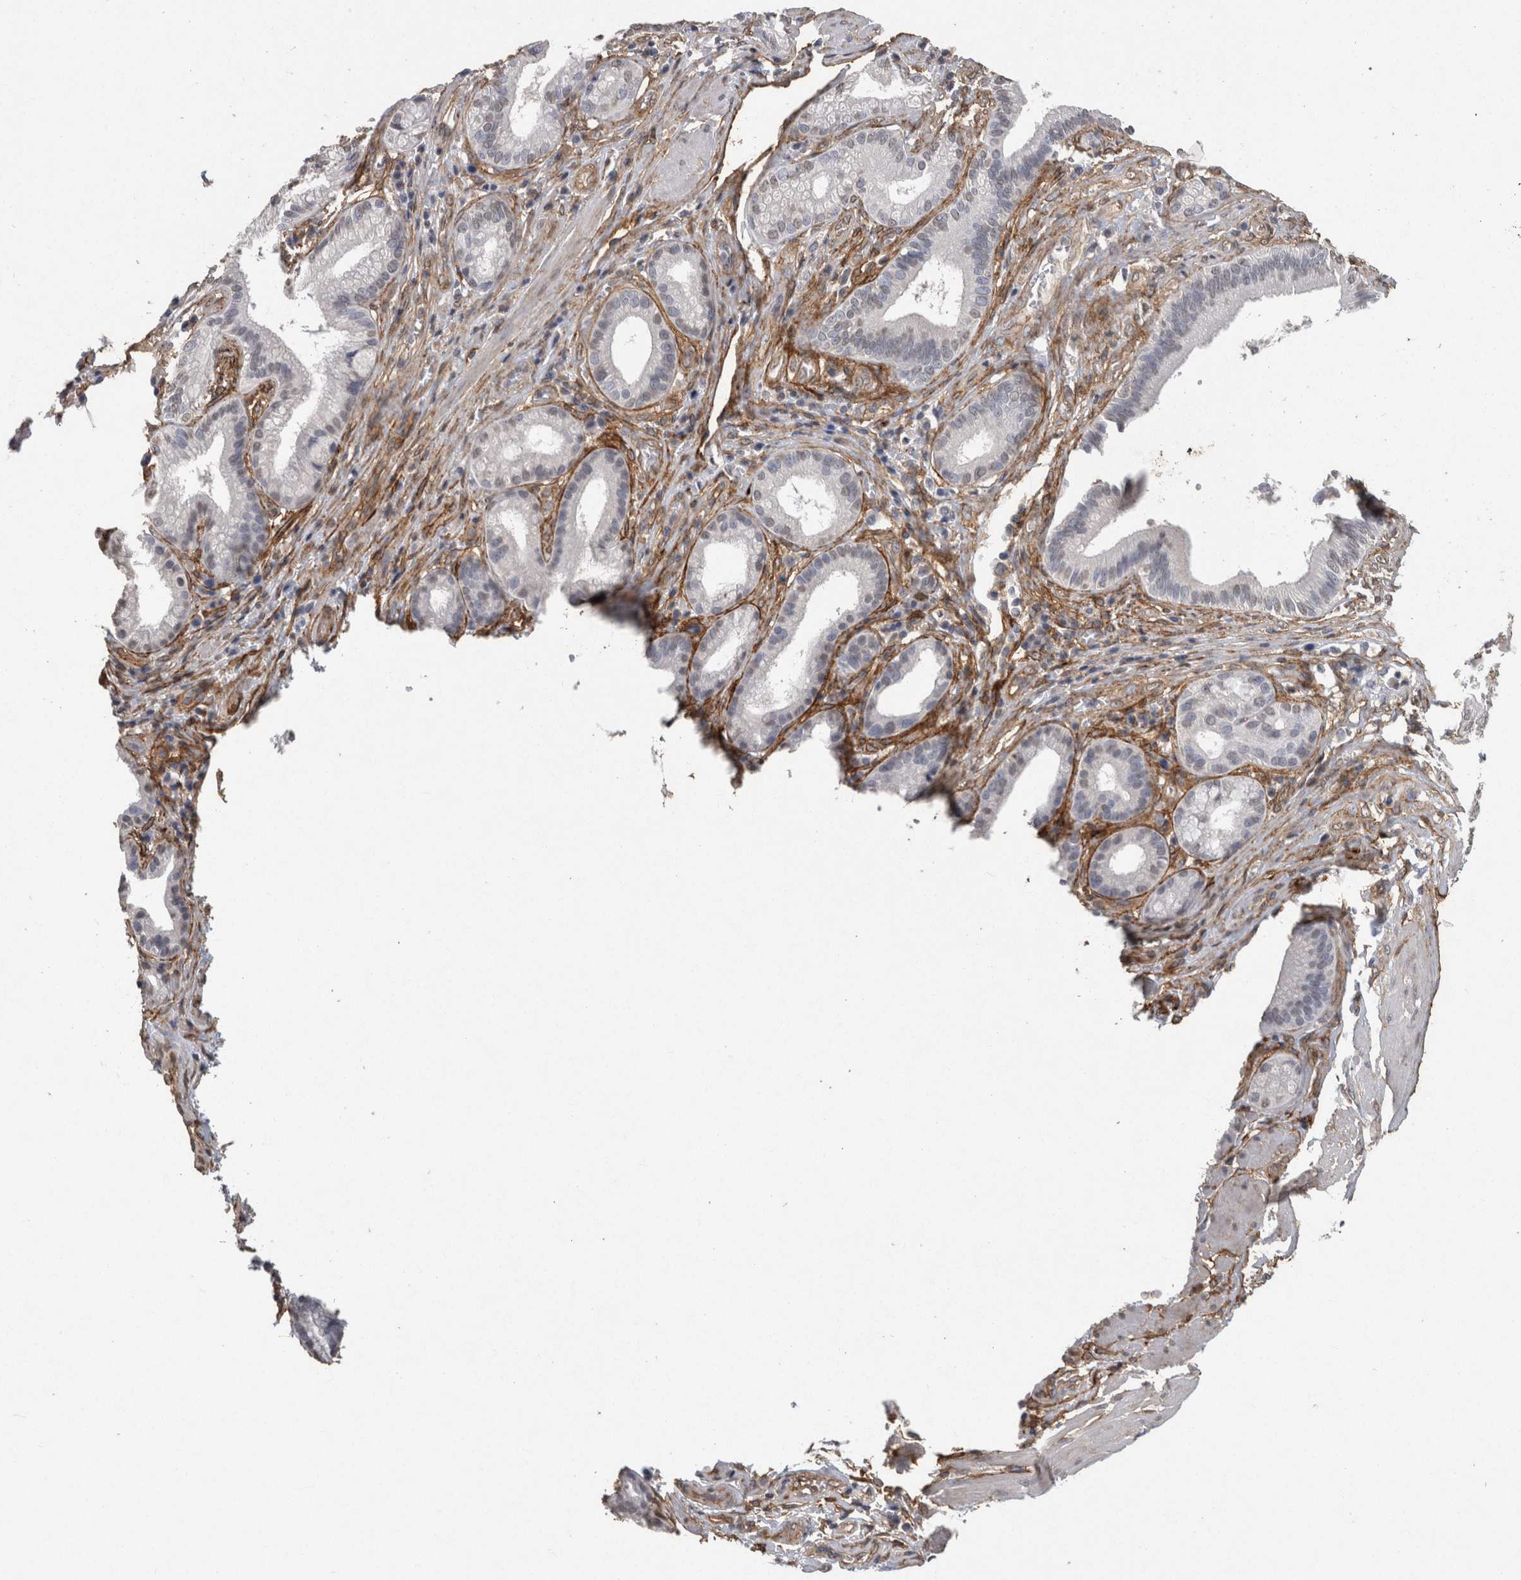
{"staining": {"intensity": "weak", "quantity": "<25%", "location": "nuclear"}, "tissue": "pancreatic cancer", "cell_type": "Tumor cells", "image_type": "cancer", "snomed": [{"axis": "morphology", "description": "Adenocarcinoma, NOS"}, {"axis": "topography", "description": "Pancreas"}], "caption": "DAB immunohistochemical staining of human pancreatic cancer (adenocarcinoma) shows no significant expression in tumor cells.", "gene": "RECK", "patient": {"sex": "female", "age": 75}}